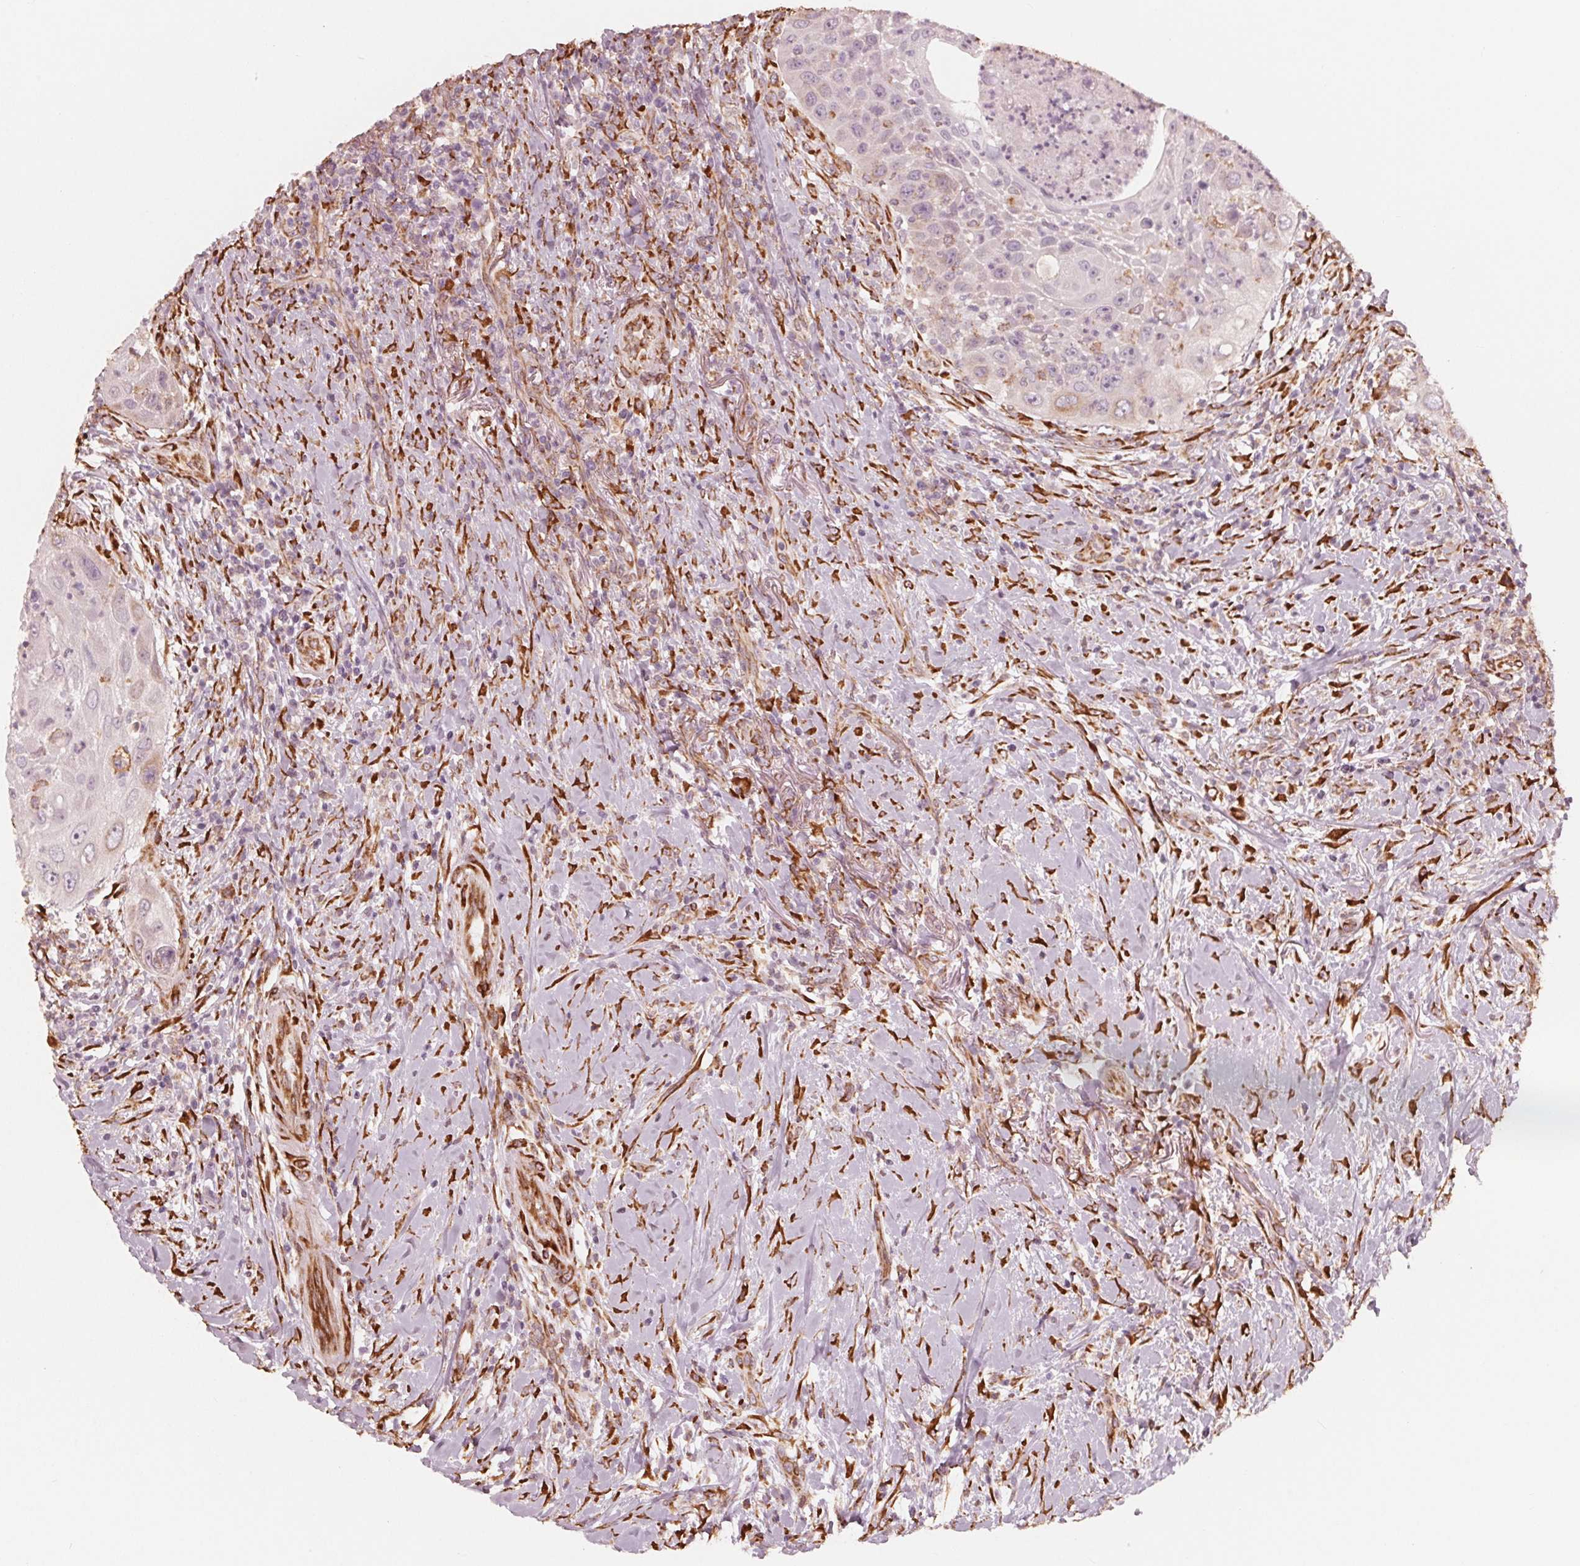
{"staining": {"intensity": "weak", "quantity": "<25%", "location": "cytoplasmic/membranous"}, "tissue": "head and neck cancer", "cell_type": "Tumor cells", "image_type": "cancer", "snomed": [{"axis": "morphology", "description": "Squamous cell carcinoma, NOS"}, {"axis": "topography", "description": "Head-Neck"}], "caption": "Human squamous cell carcinoma (head and neck) stained for a protein using immunohistochemistry demonstrates no positivity in tumor cells.", "gene": "IKBIP", "patient": {"sex": "male", "age": 69}}